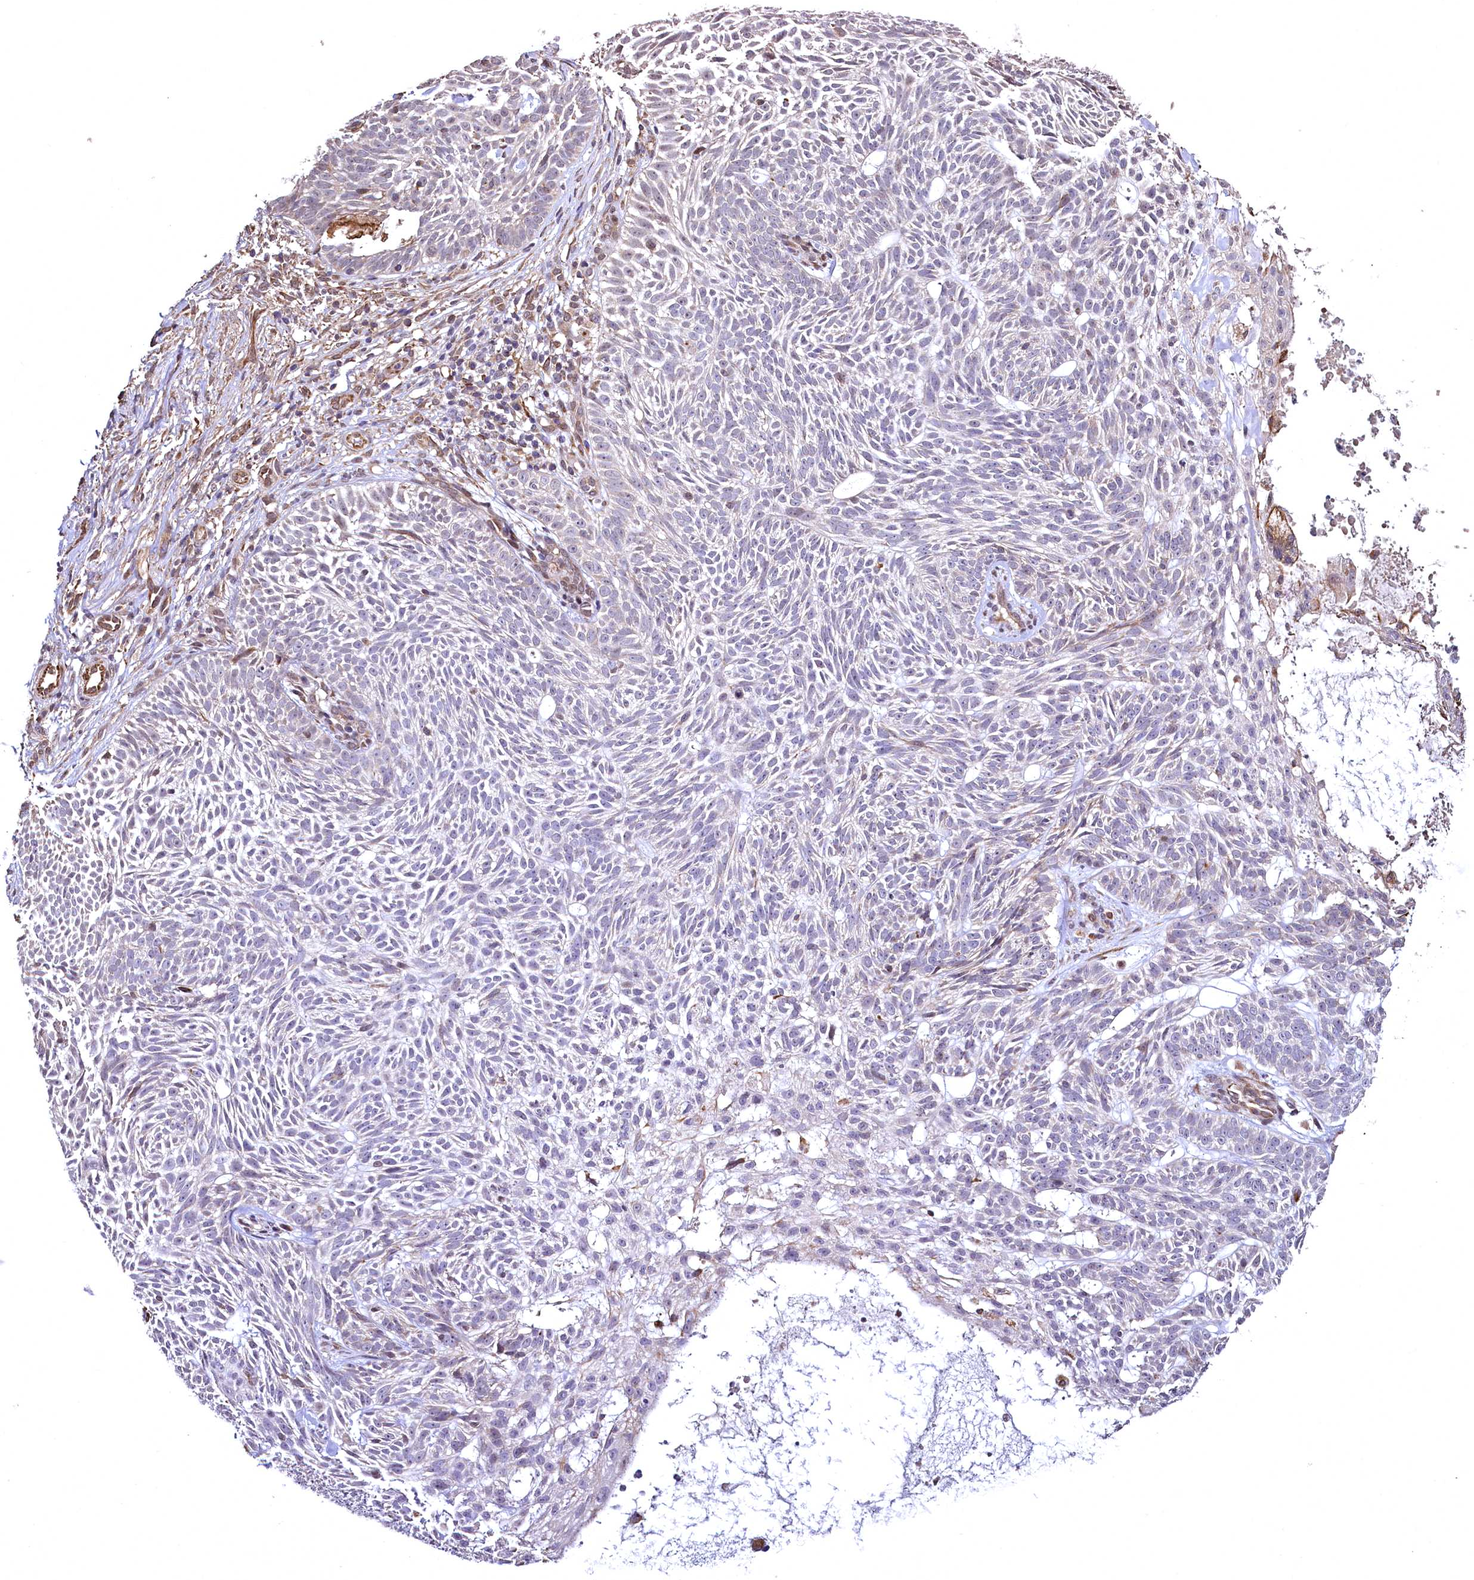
{"staining": {"intensity": "negative", "quantity": "none", "location": "none"}, "tissue": "skin cancer", "cell_type": "Tumor cells", "image_type": "cancer", "snomed": [{"axis": "morphology", "description": "Basal cell carcinoma"}, {"axis": "topography", "description": "Skin"}], "caption": "An immunohistochemistry image of skin basal cell carcinoma is shown. There is no staining in tumor cells of skin basal cell carcinoma.", "gene": "TBCEL", "patient": {"sex": "male", "age": 75}}